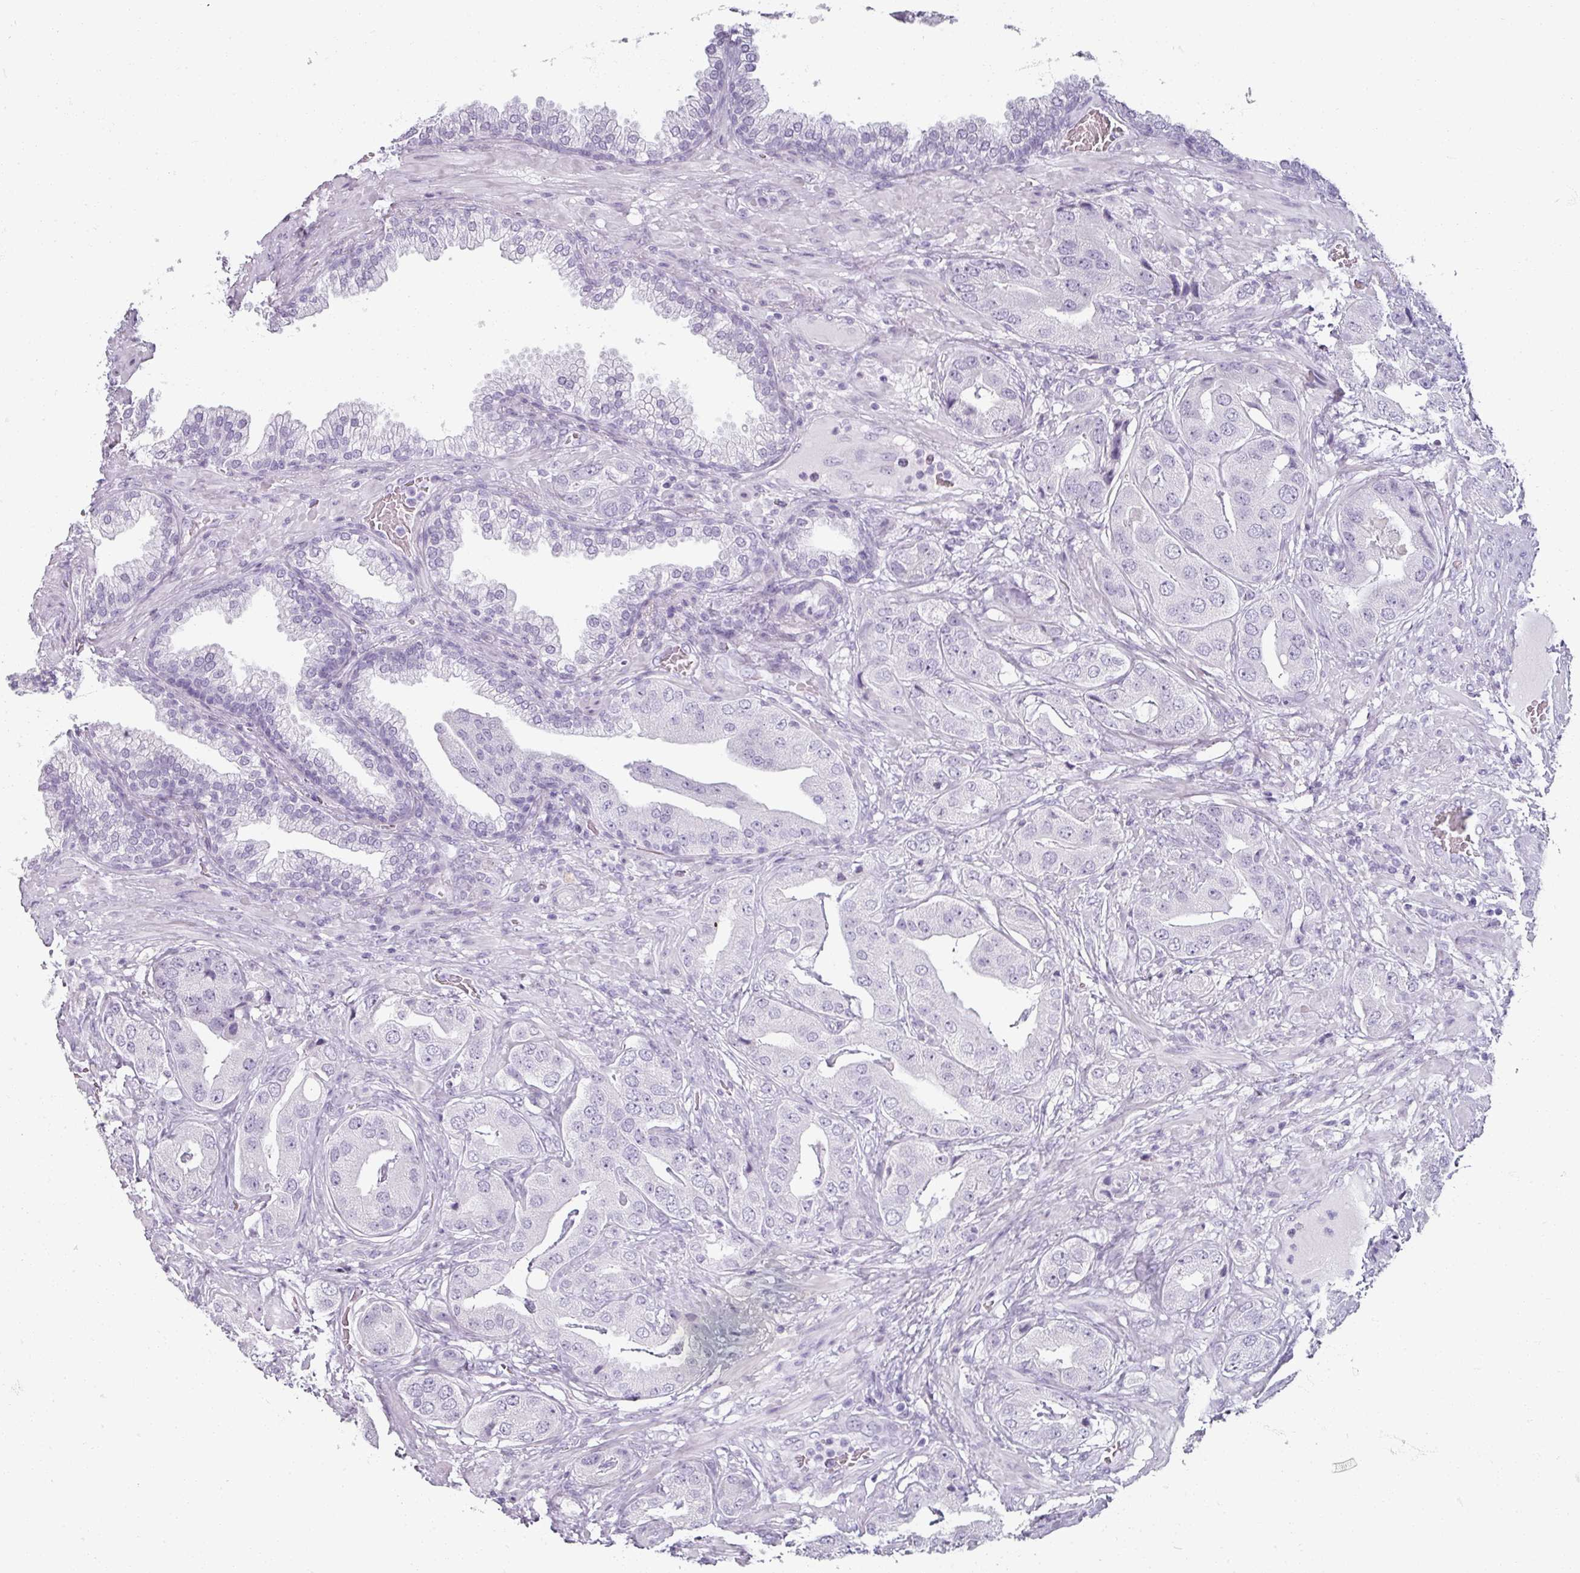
{"staining": {"intensity": "negative", "quantity": "none", "location": "none"}, "tissue": "prostate cancer", "cell_type": "Tumor cells", "image_type": "cancer", "snomed": [{"axis": "morphology", "description": "Adenocarcinoma, High grade"}, {"axis": "topography", "description": "Prostate"}], "caption": "Tumor cells are negative for brown protein staining in prostate cancer (adenocarcinoma (high-grade)).", "gene": "REG3G", "patient": {"sex": "male", "age": 63}}